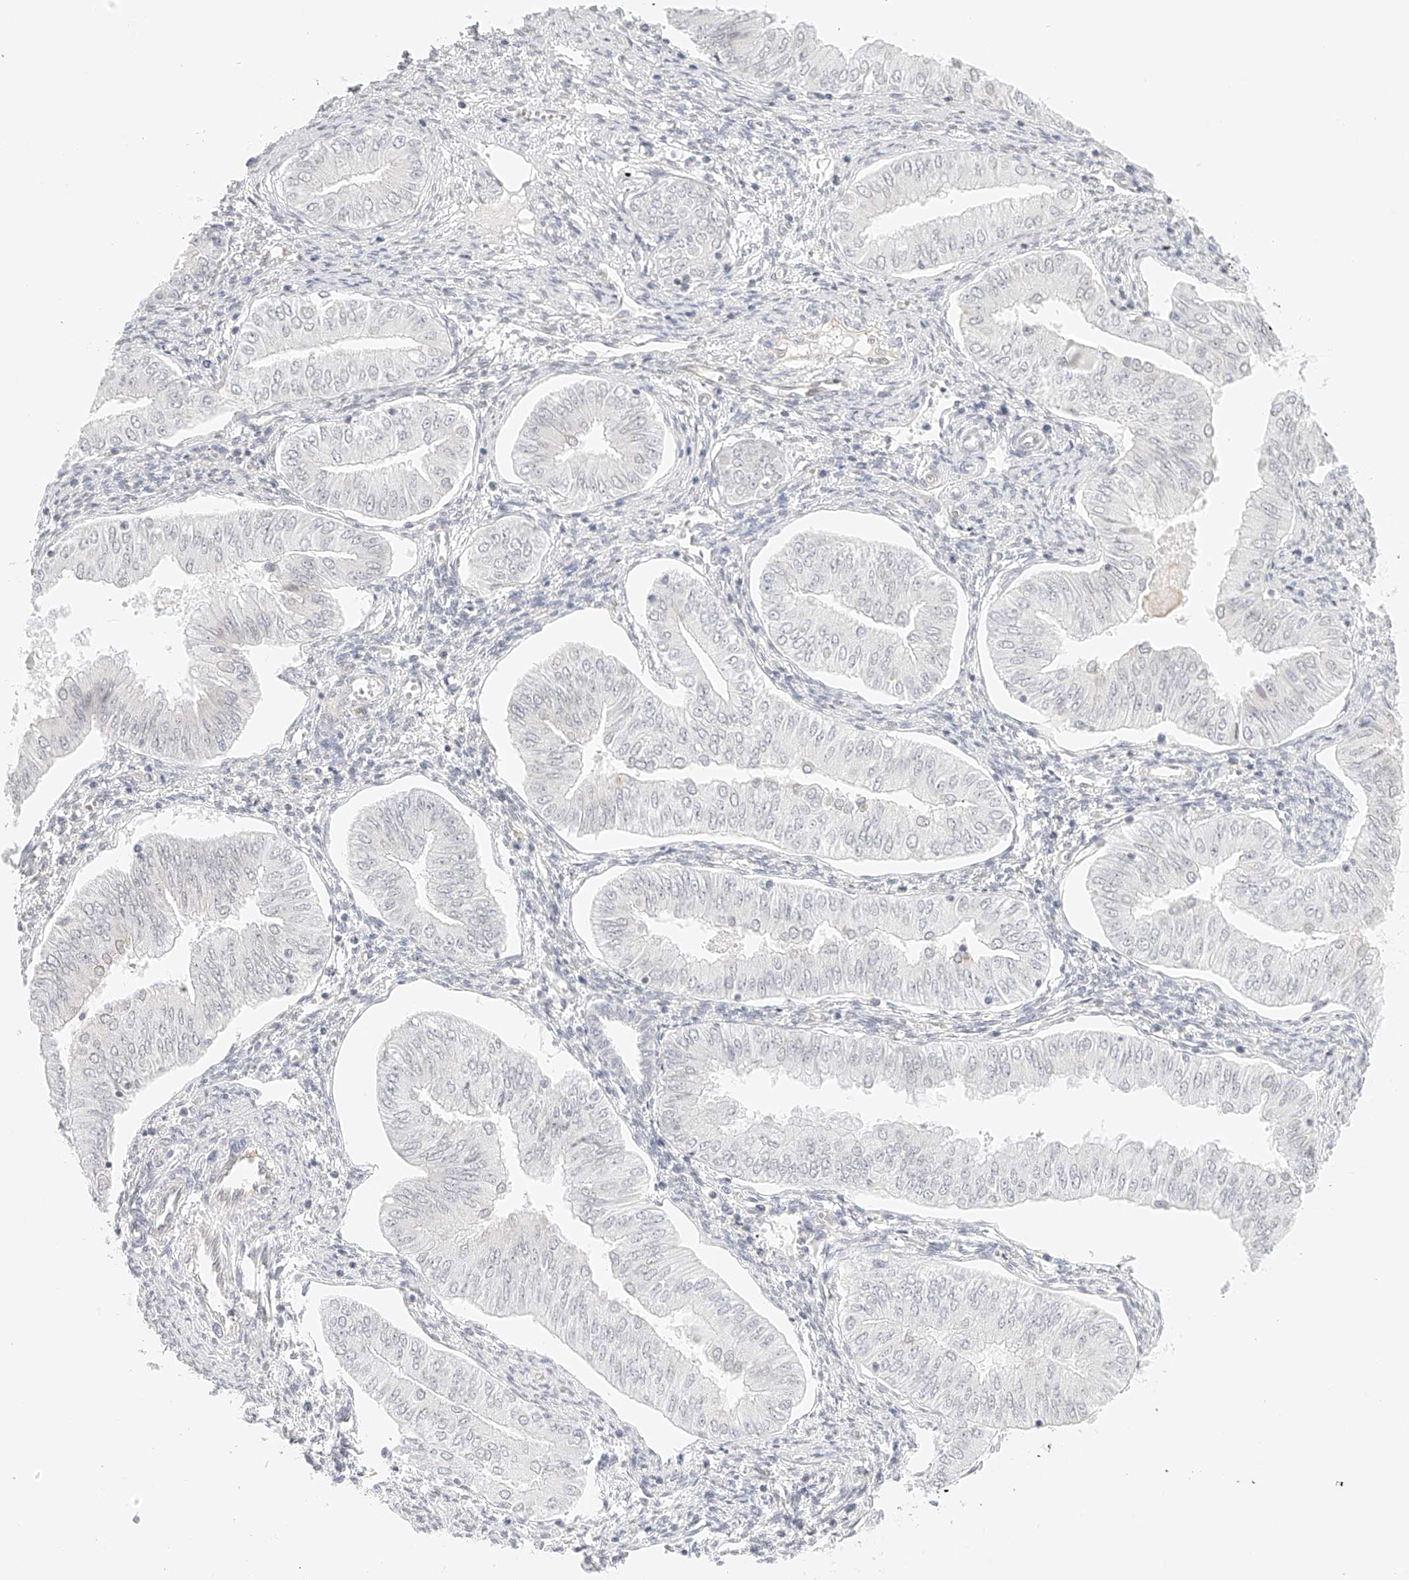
{"staining": {"intensity": "negative", "quantity": "none", "location": "none"}, "tissue": "endometrial cancer", "cell_type": "Tumor cells", "image_type": "cancer", "snomed": [{"axis": "morphology", "description": "Normal tissue, NOS"}, {"axis": "morphology", "description": "Adenocarcinoma, NOS"}, {"axis": "topography", "description": "Endometrium"}], "caption": "Adenocarcinoma (endometrial) was stained to show a protein in brown. There is no significant positivity in tumor cells.", "gene": "ZFP69", "patient": {"sex": "female", "age": 53}}